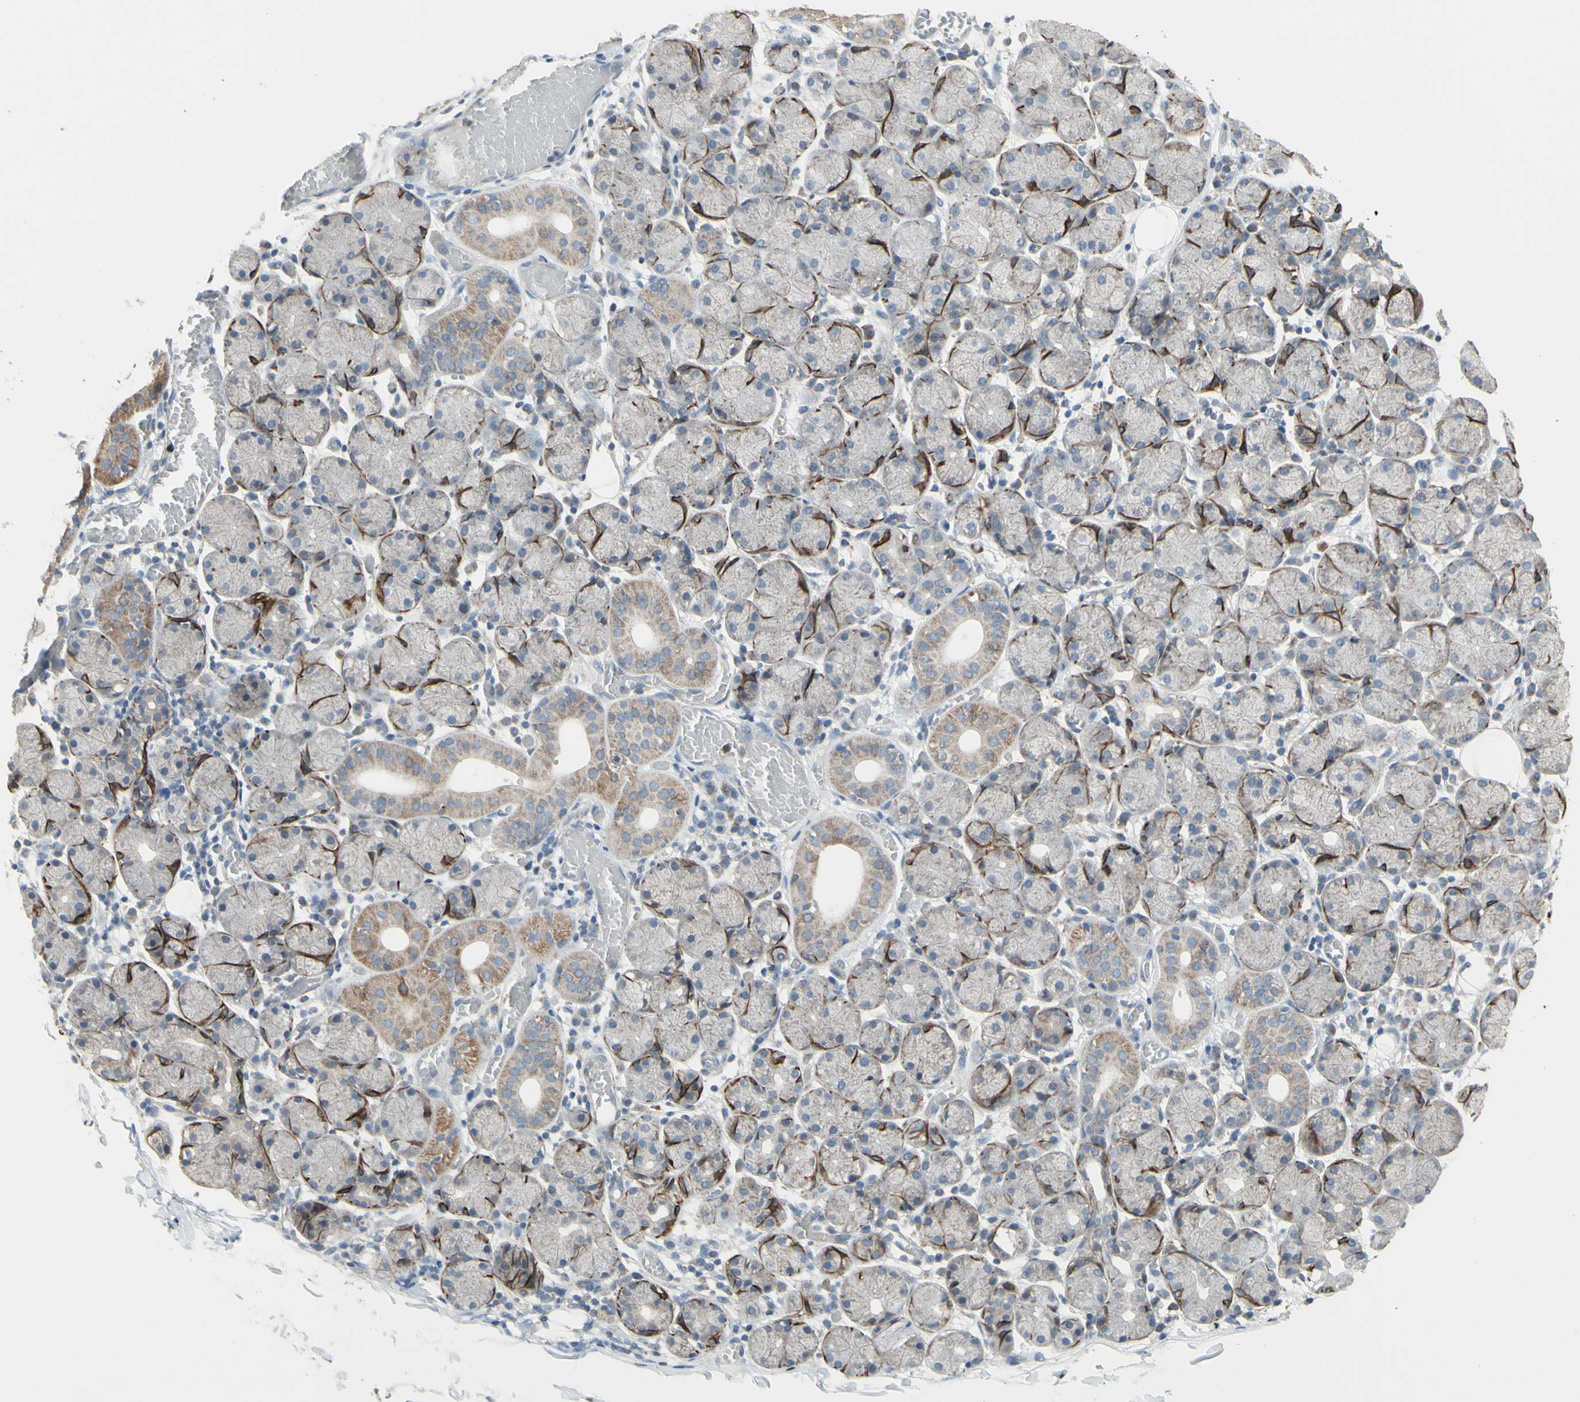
{"staining": {"intensity": "weak", "quantity": "<25%", "location": "cytoplasmic/membranous"}, "tissue": "salivary gland", "cell_type": "Glandular cells", "image_type": "normal", "snomed": [{"axis": "morphology", "description": "Normal tissue, NOS"}, {"axis": "topography", "description": "Salivary gland"}], "caption": "IHC photomicrograph of unremarkable human salivary gland stained for a protein (brown), which exhibits no expression in glandular cells.", "gene": "FAM171B", "patient": {"sex": "female", "age": 24}}